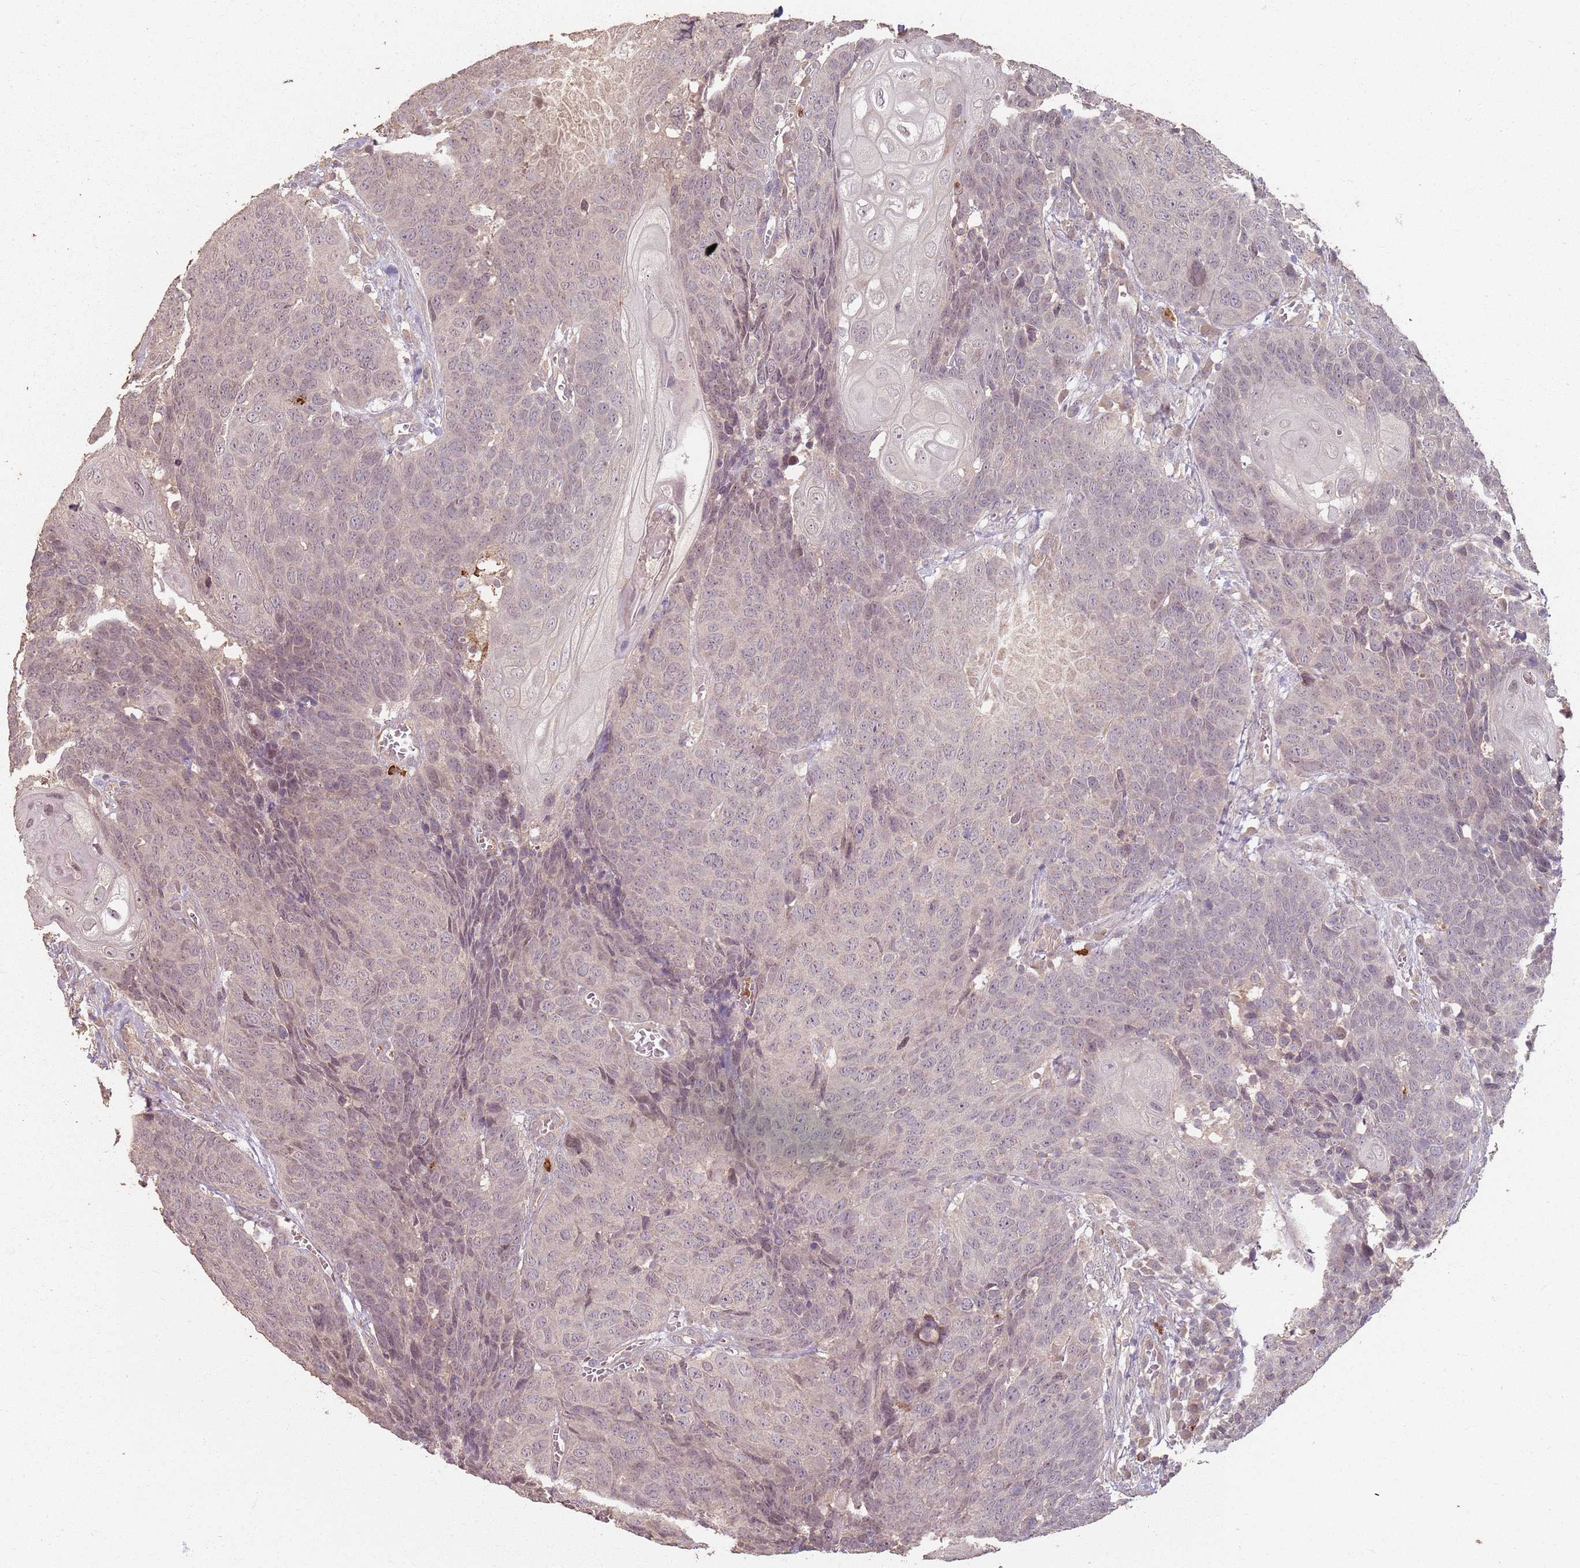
{"staining": {"intensity": "weak", "quantity": "<25%", "location": "cytoplasmic/membranous"}, "tissue": "head and neck cancer", "cell_type": "Tumor cells", "image_type": "cancer", "snomed": [{"axis": "morphology", "description": "Squamous cell carcinoma, NOS"}, {"axis": "topography", "description": "Head-Neck"}], "caption": "IHC photomicrograph of neoplastic tissue: human head and neck squamous cell carcinoma stained with DAB shows no significant protein expression in tumor cells.", "gene": "CCDC168", "patient": {"sex": "male", "age": 66}}